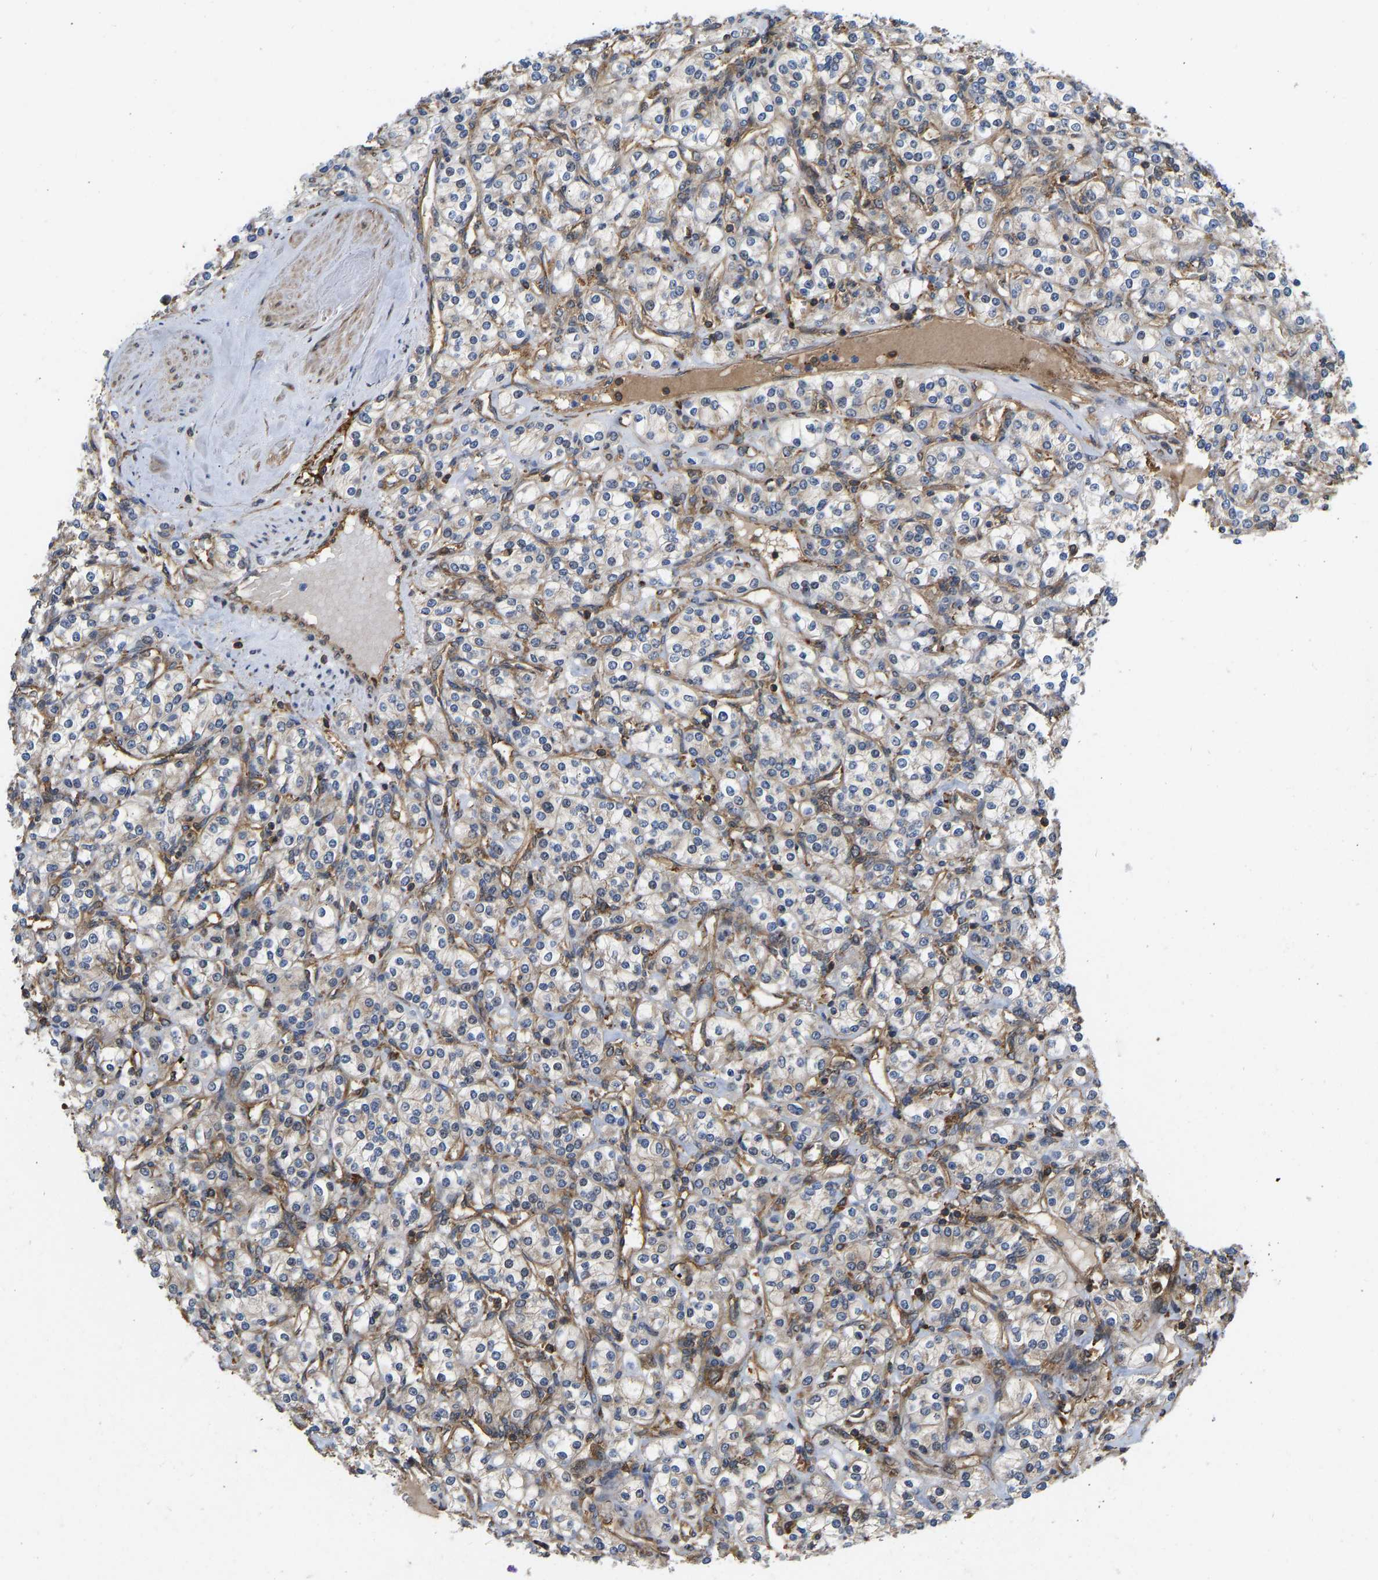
{"staining": {"intensity": "negative", "quantity": "none", "location": "none"}, "tissue": "renal cancer", "cell_type": "Tumor cells", "image_type": "cancer", "snomed": [{"axis": "morphology", "description": "Adenocarcinoma, NOS"}, {"axis": "topography", "description": "Kidney"}], "caption": "Tumor cells are negative for protein expression in human renal cancer (adenocarcinoma).", "gene": "RASGRF2", "patient": {"sex": "male", "age": 77}}